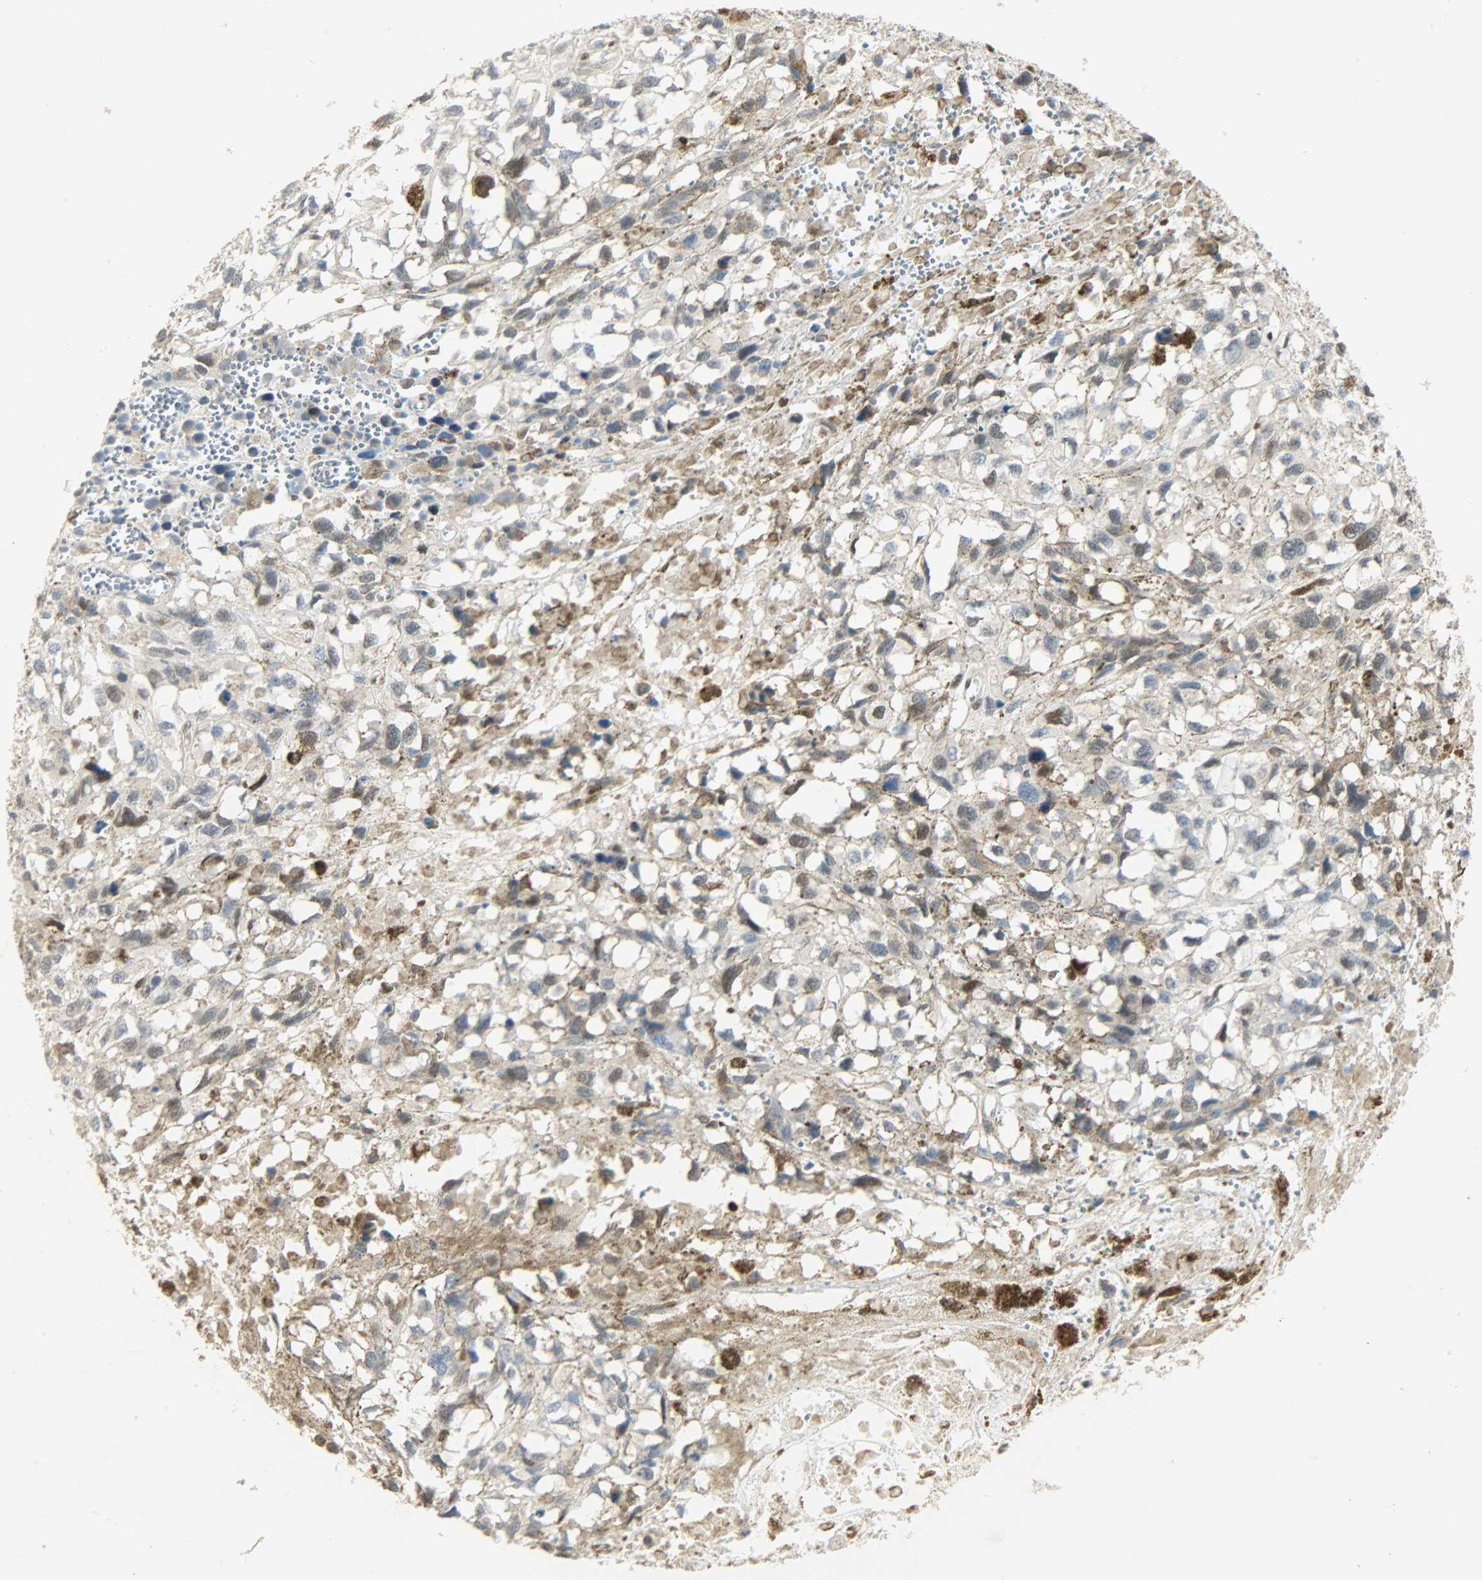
{"staining": {"intensity": "weak", "quantity": "<25%", "location": "nuclear"}, "tissue": "melanoma", "cell_type": "Tumor cells", "image_type": "cancer", "snomed": [{"axis": "morphology", "description": "Malignant melanoma, Metastatic site"}, {"axis": "topography", "description": "Lymph node"}], "caption": "High power microscopy image of an IHC micrograph of malignant melanoma (metastatic site), revealing no significant positivity in tumor cells.", "gene": "NPEPL1", "patient": {"sex": "male", "age": 59}}